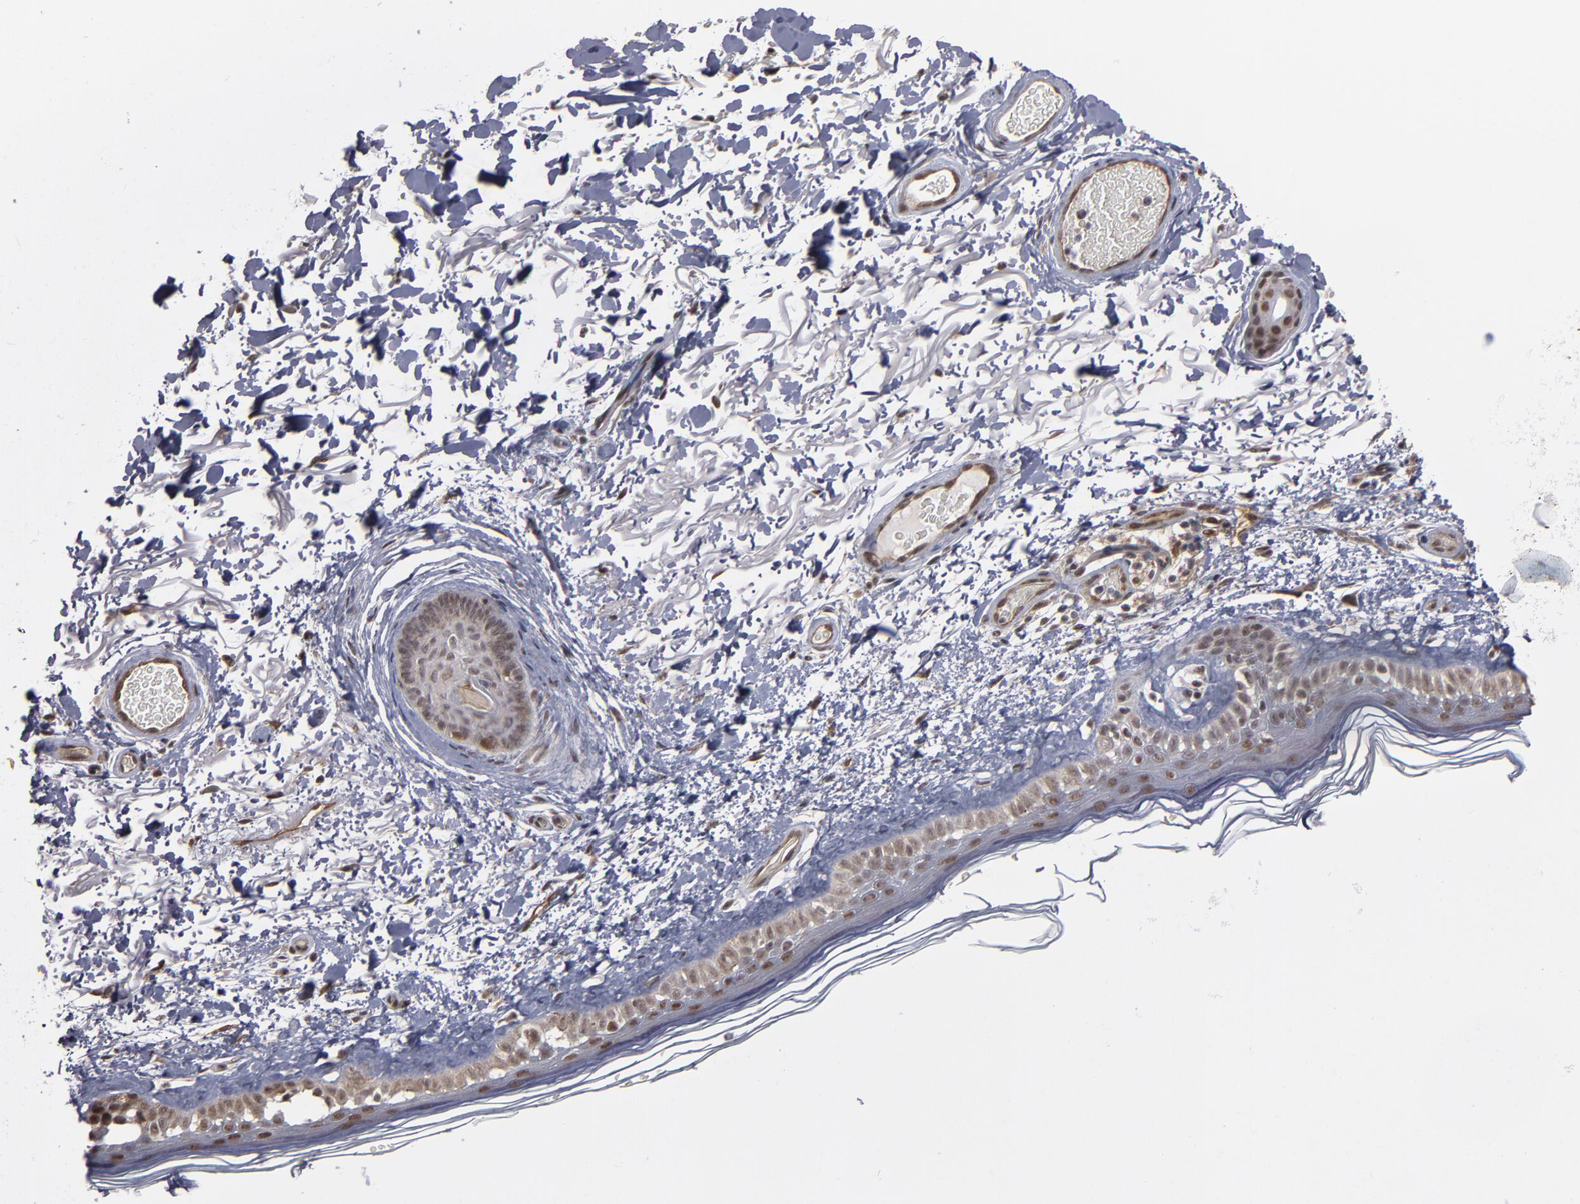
{"staining": {"intensity": "moderate", "quantity": ">75%", "location": "nuclear"}, "tissue": "skin", "cell_type": "Fibroblasts", "image_type": "normal", "snomed": [{"axis": "morphology", "description": "Normal tissue, NOS"}, {"axis": "topography", "description": "Skin"}], "caption": "High-power microscopy captured an IHC photomicrograph of normal skin, revealing moderate nuclear positivity in about >75% of fibroblasts. The protein is shown in brown color, while the nuclei are stained blue.", "gene": "ZNF75A", "patient": {"sex": "male", "age": 63}}